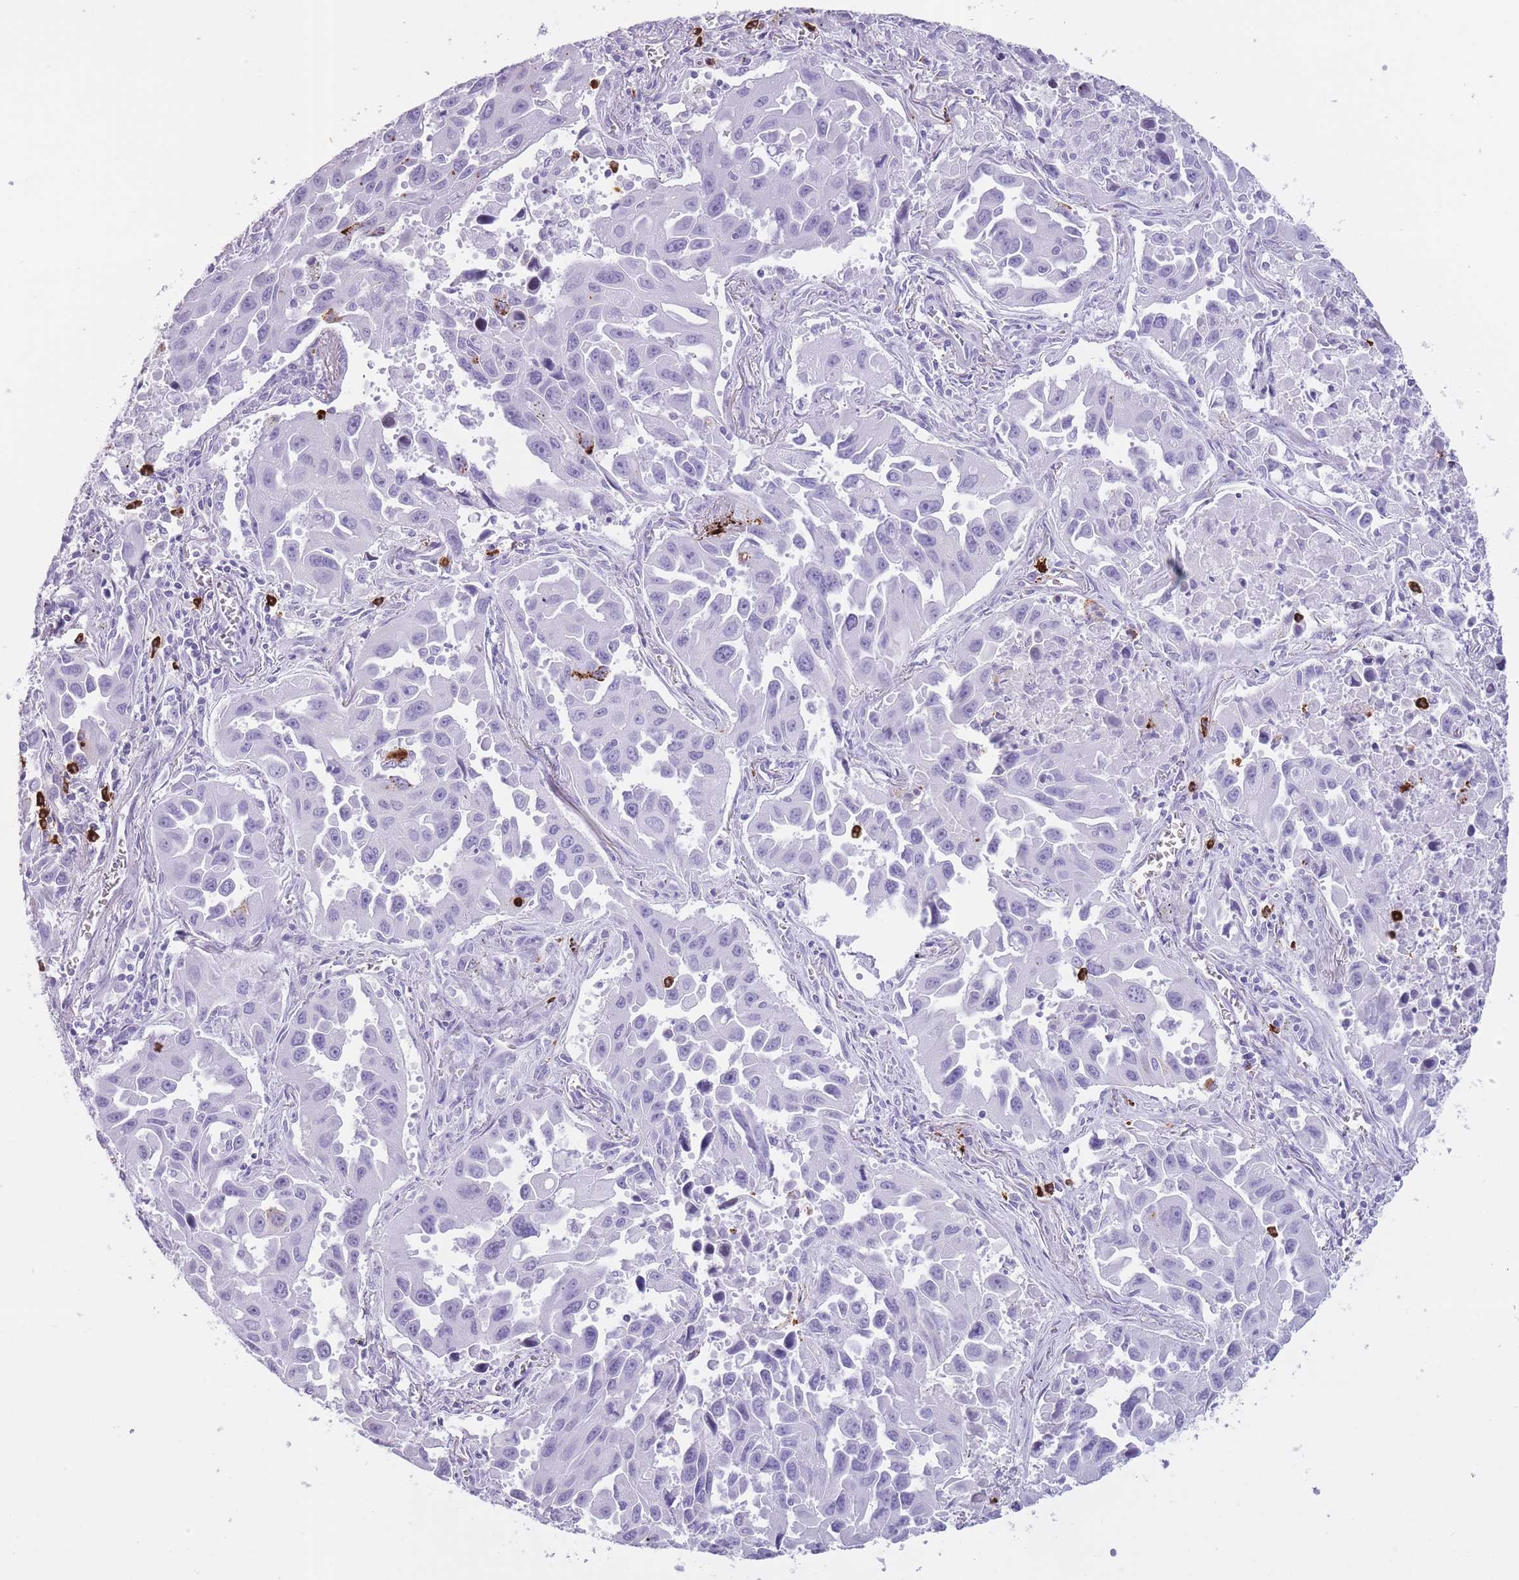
{"staining": {"intensity": "negative", "quantity": "none", "location": "none"}, "tissue": "lung cancer", "cell_type": "Tumor cells", "image_type": "cancer", "snomed": [{"axis": "morphology", "description": "Adenocarcinoma, NOS"}, {"axis": "topography", "description": "Lung"}], "caption": "This is a histopathology image of immunohistochemistry (IHC) staining of lung adenocarcinoma, which shows no staining in tumor cells.", "gene": "OR4F21", "patient": {"sex": "male", "age": 66}}